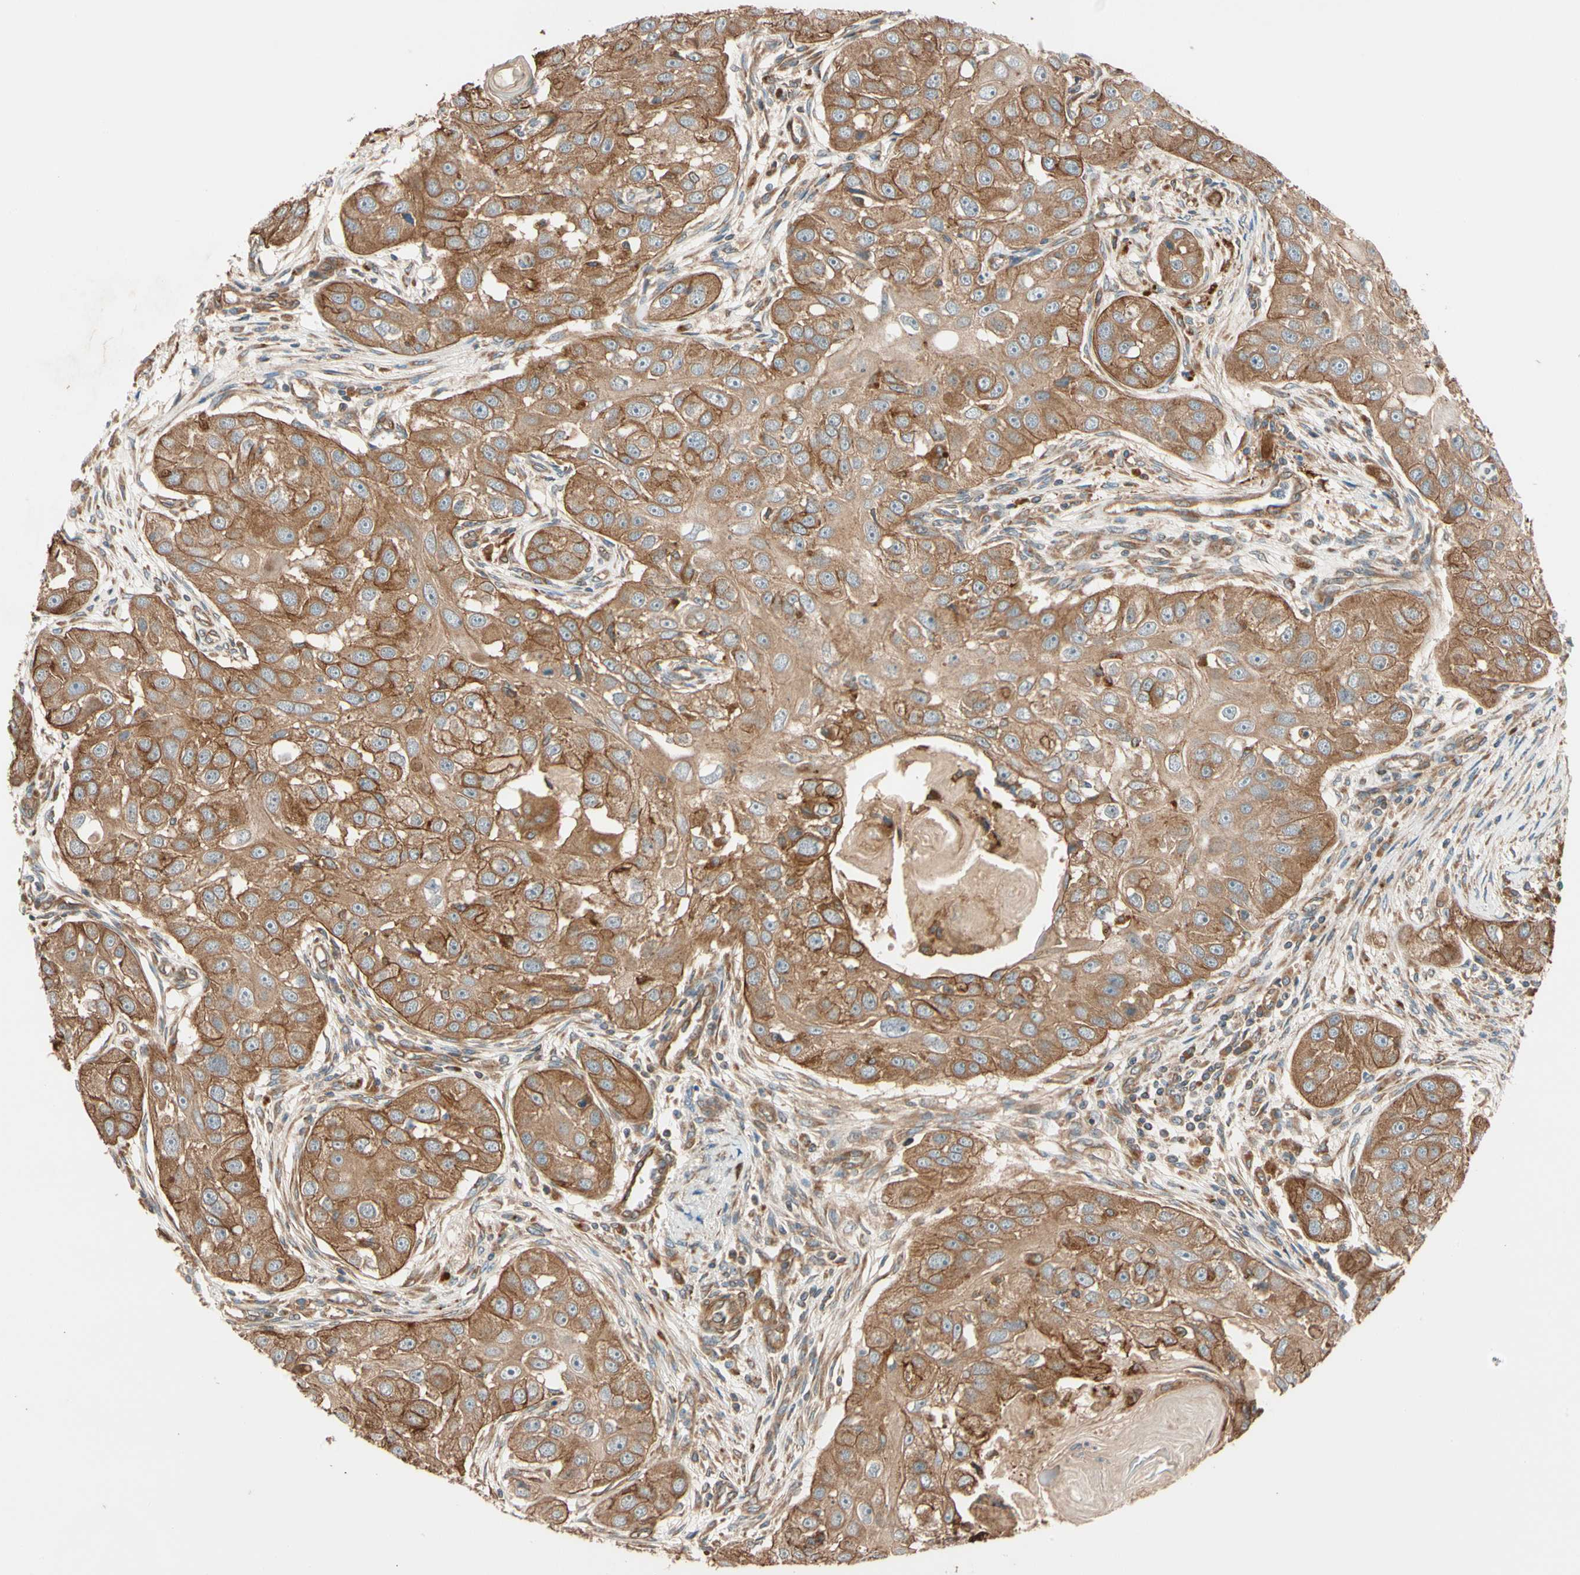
{"staining": {"intensity": "moderate", "quantity": ">75%", "location": "cytoplasmic/membranous"}, "tissue": "head and neck cancer", "cell_type": "Tumor cells", "image_type": "cancer", "snomed": [{"axis": "morphology", "description": "Normal tissue, NOS"}, {"axis": "morphology", "description": "Squamous cell carcinoma, NOS"}, {"axis": "topography", "description": "Skeletal muscle"}, {"axis": "topography", "description": "Head-Neck"}], "caption": "Protein expression analysis of human head and neck squamous cell carcinoma reveals moderate cytoplasmic/membranous positivity in about >75% of tumor cells. The protein of interest is stained brown, and the nuclei are stained in blue (DAB IHC with brightfield microscopy, high magnification).", "gene": "PHYH", "patient": {"sex": "male", "age": 51}}